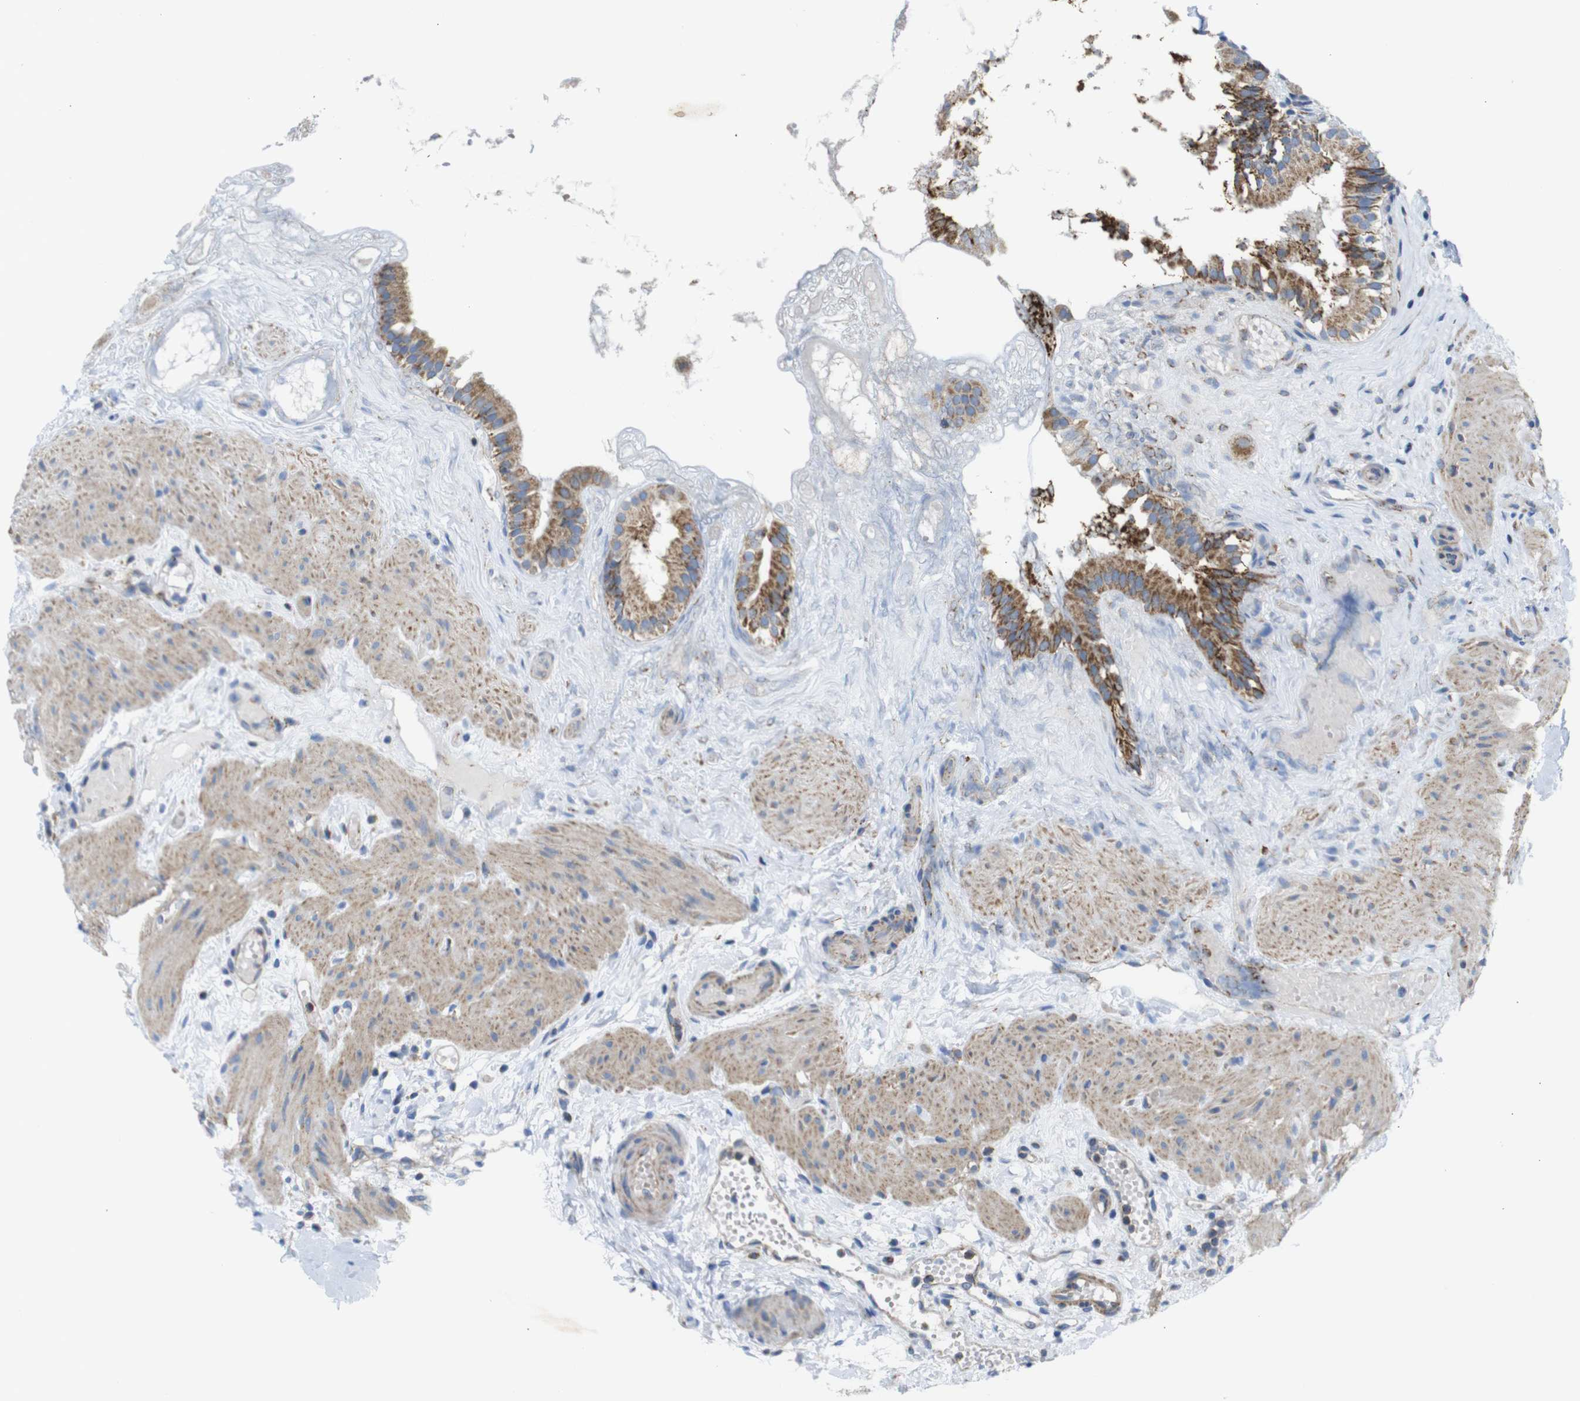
{"staining": {"intensity": "moderate", "quantity": ">75%", "location": "cytoplasmic/membranous"}, "tissue": "gallbladder", "cell_type": "Glandular cells", "image_type": "normal", "snomed": [{"axis": "morphology", "description": "Normal tissue, NOS"}, {"axis": "topography", "description": "Gallbladder"}], "caption": "IHC histopathology image of benign human gallbladder stained for a protein (brown), which displays medium levels of moderate cytoplasmic/membranous positivity in about >75% of glandular cells.", "gene": "PDCD1LG2", "patient": {"sex": "female", "age": 26}}